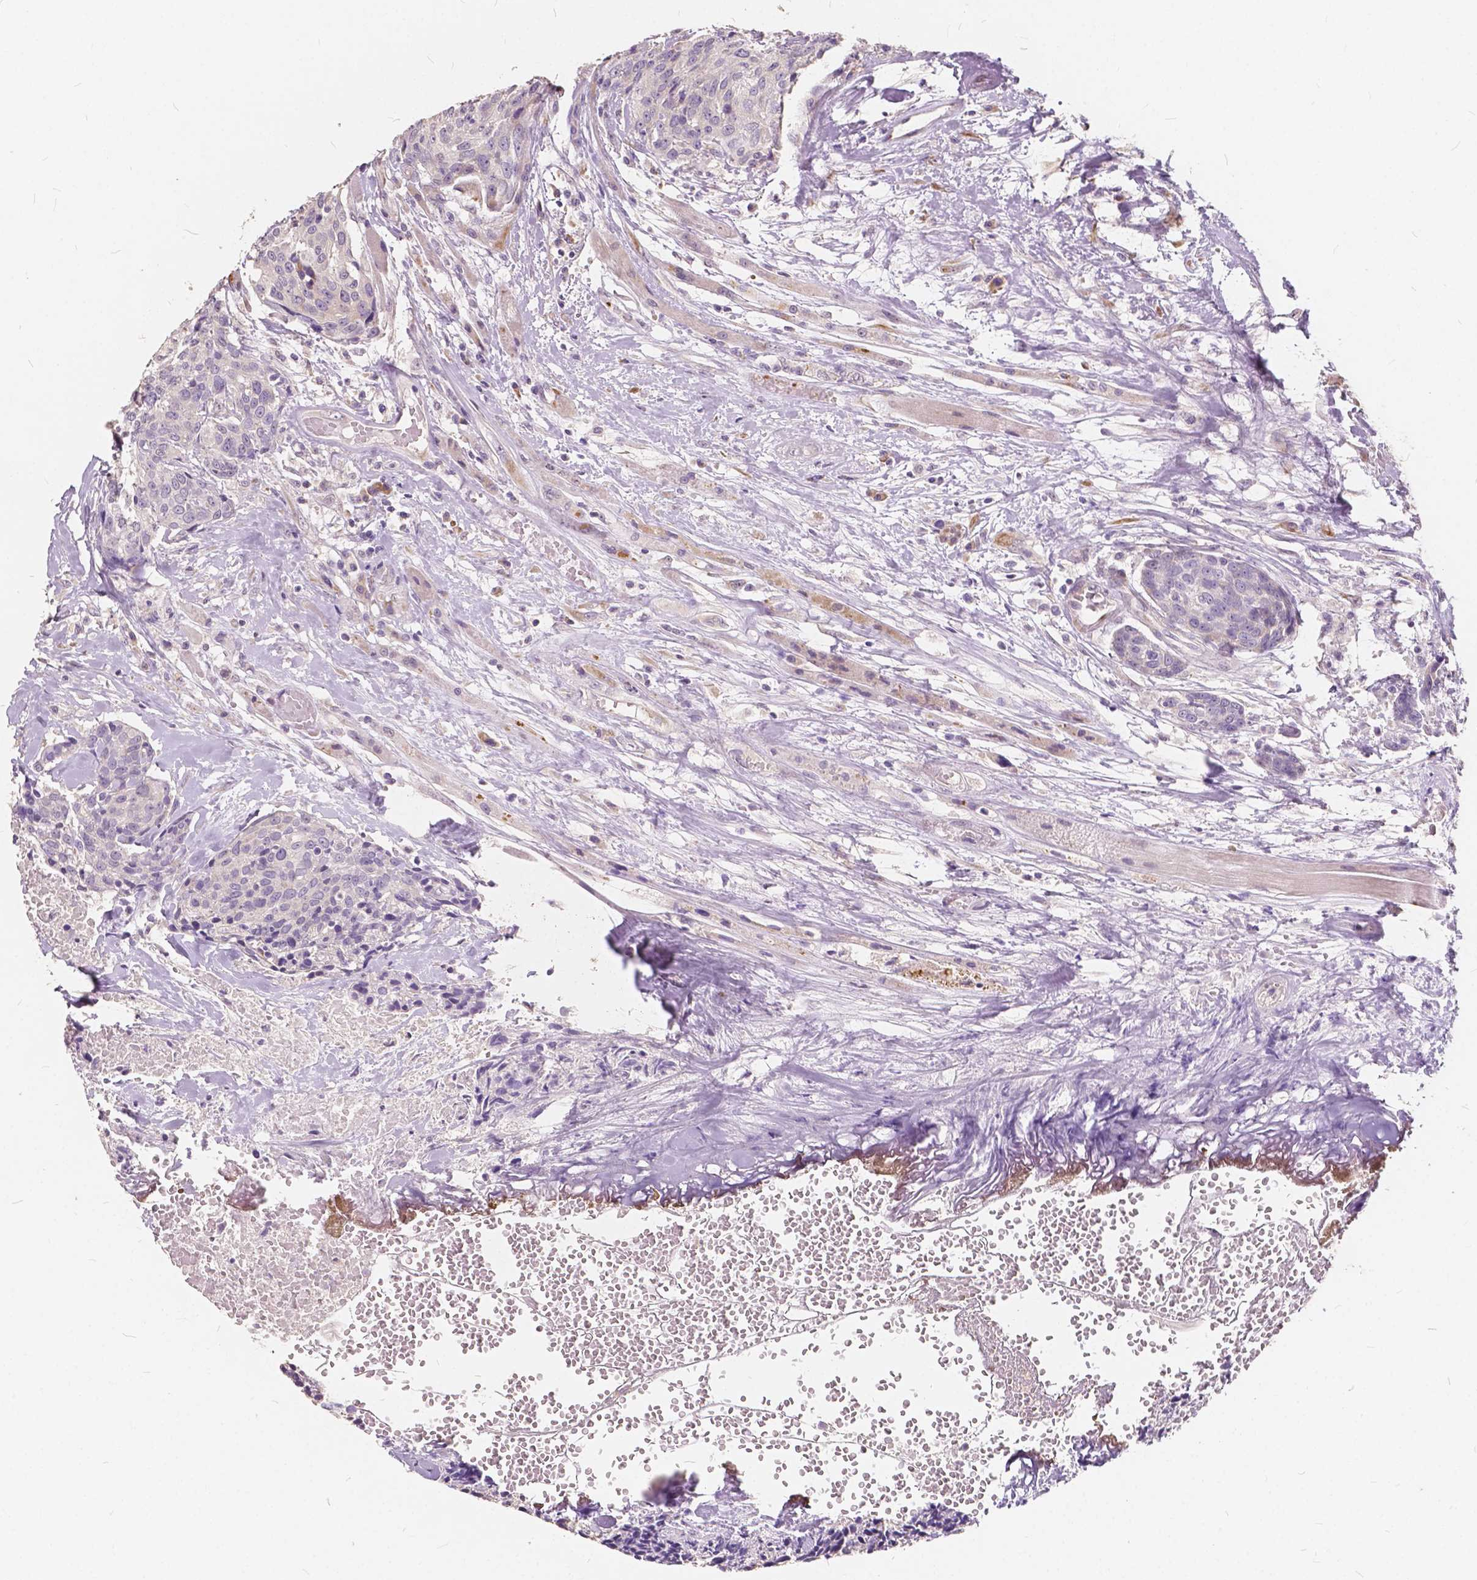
{"staining": {"intensity": "negative", "quantity": "none", "location": "none"}, "tissue": "head and neck cancer", "cell_type": "Tumor cells", "image_type": "cancer", "snomed": [{"axis": "morphology", "description": "Squamous cell carcinoma, NOS"}, {"axis": "topography", "description": "Oral tissue"}, {"axis": "topography", "description": "Head-Neck"}], "caption": "Immunohistochemical staining of head and neck squamous cell carcinoma shows no significant positivity in tumor cells.", "gene": "SLC7A8", "patient": {"sex": "male", "age": 64}}